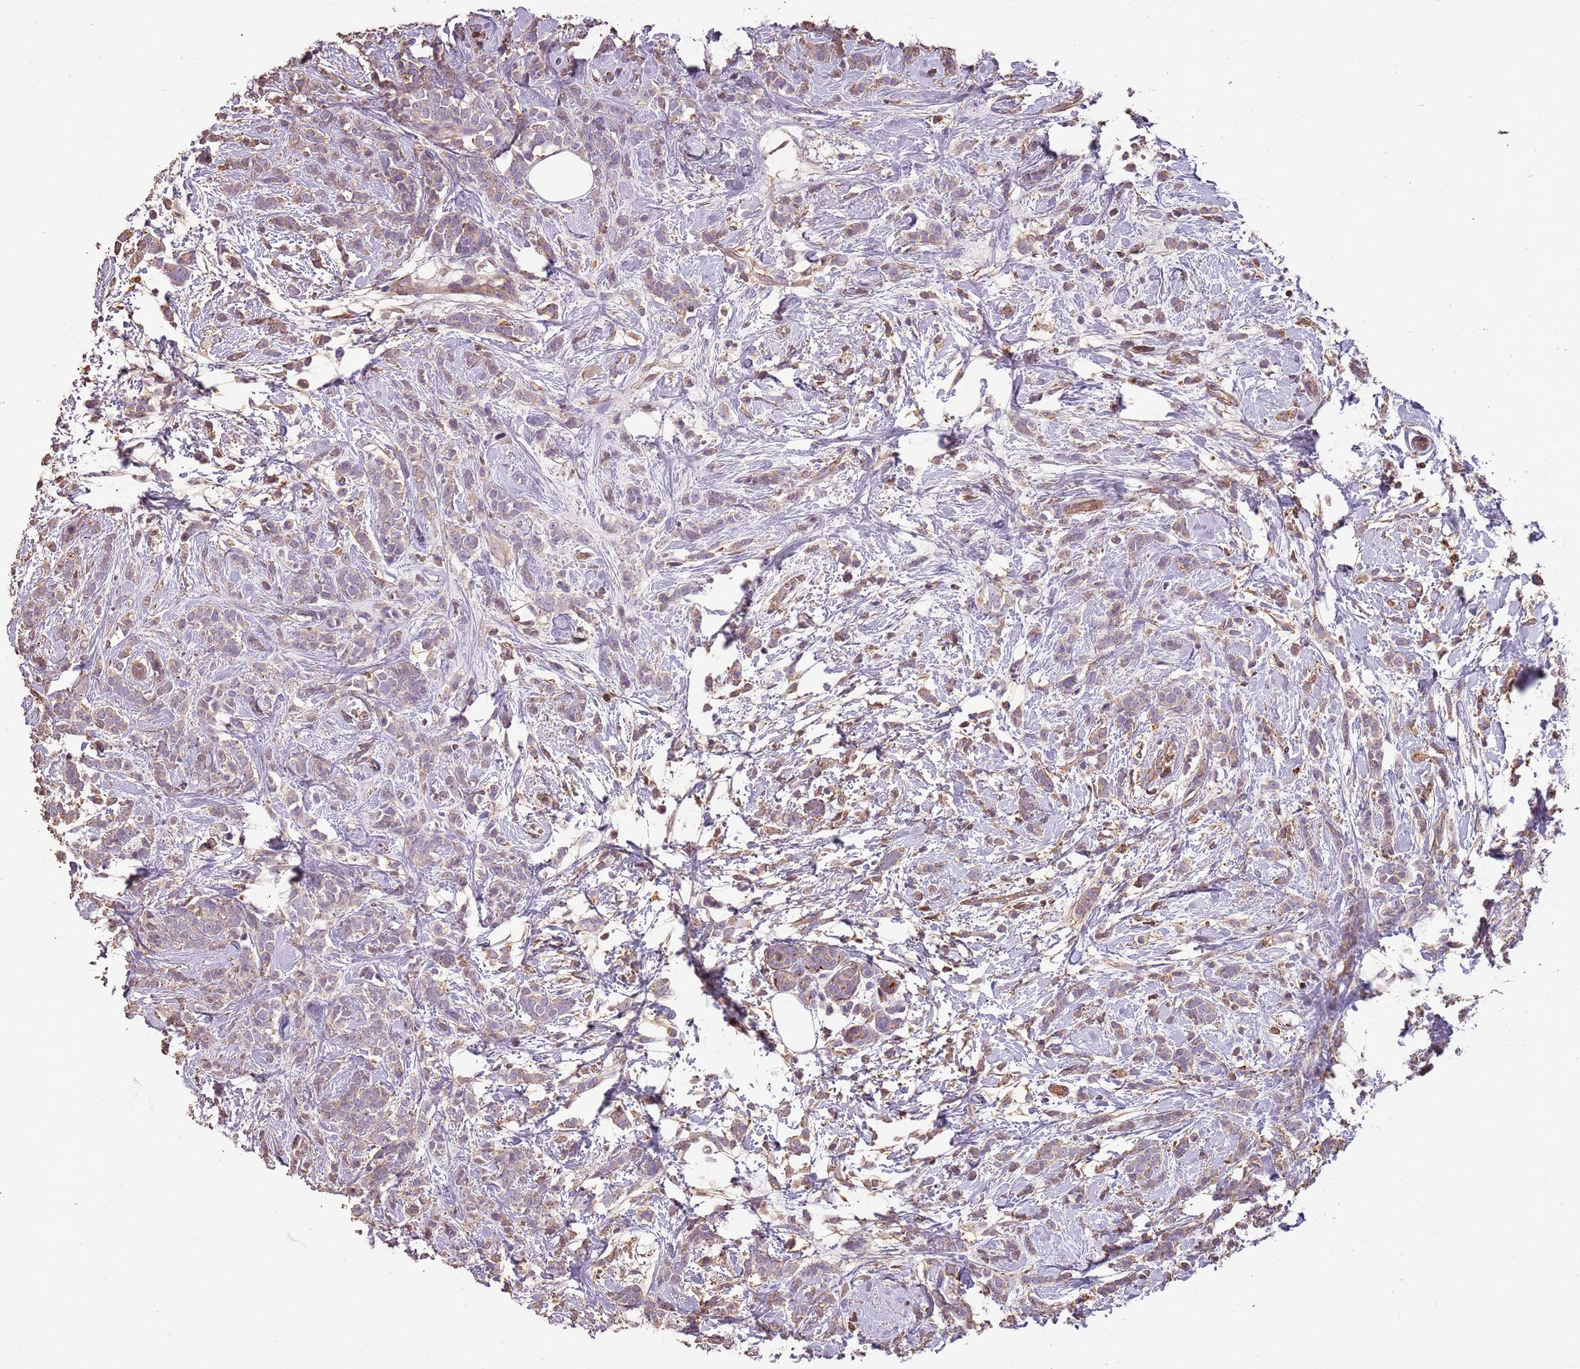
{"staining": {"intensity": "weak", "quantity": "25%-75%", "location": "cytoplasmic/membranous"}, "tissue": "breast cancer", "cell_type": "Tumor cells", "image_type": "cancer", "snomed": [{"axis": "morphology", "description": "Lobular carcinoma"}, {"axis": "topography", "description": "Breast"}], "caption": "Breast lobular carcinoma stained with a protein marker demonstrates weak staining in tumor cells.", "gene": "FECH", "patient": {"sex": "female", "age": 58}}